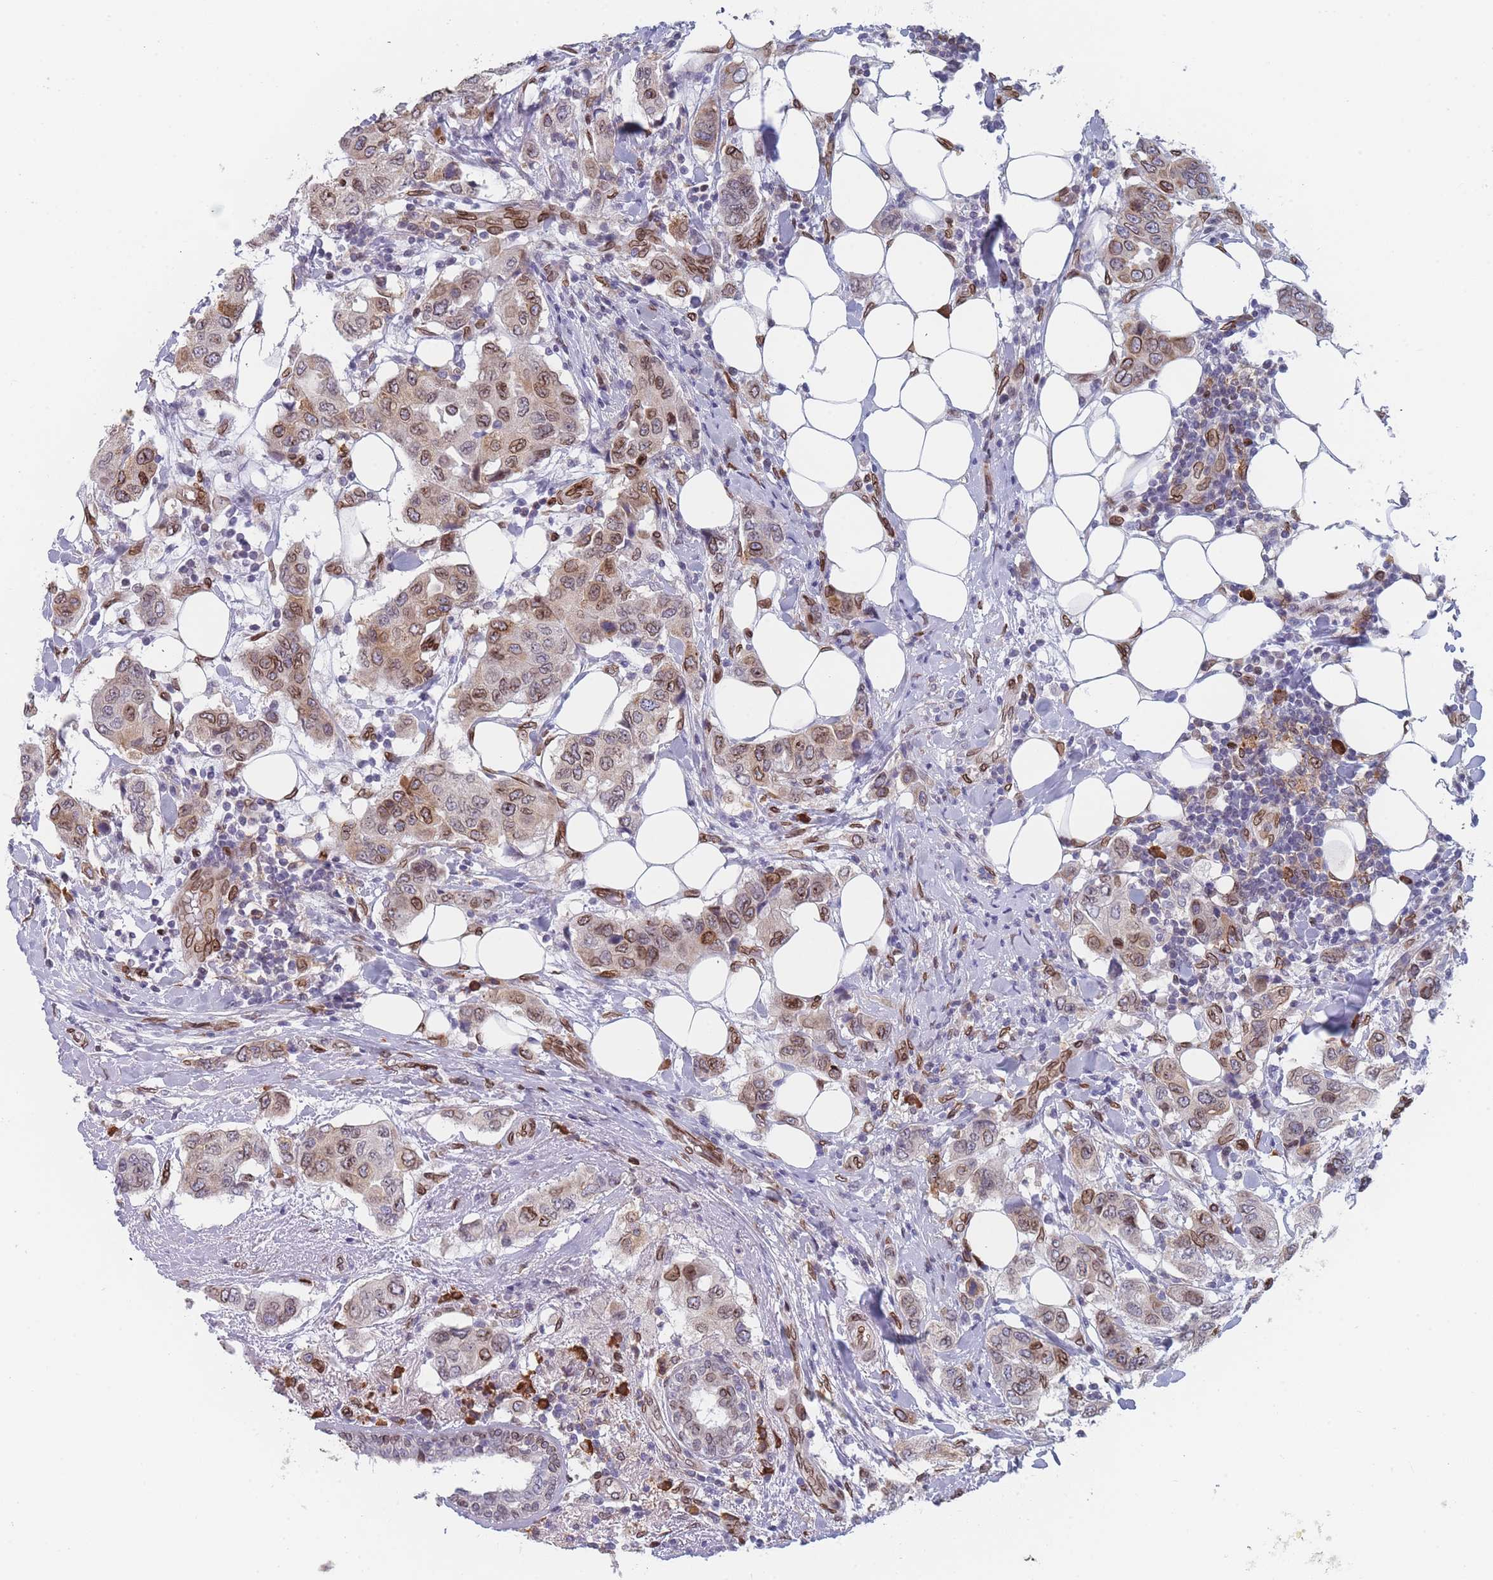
{"staining": {"intensity": "moderate", "quantity": ">75%", "location": "cytoplasmic/membranous,nuclear"}, "tissue": "breast cancer", "cell_type": "Tumor cells", "image_type": "cancer", "snomed": [{"axis": "morphology", "description": "Lobular carcinoma"}, {"axis": "topography", "description": "Breast"}], "caption": "Tumor cells display medium levels of moderate cytoplasmic/membranous and nuclear expression in about >75% of cells in breast lobular carcinoma.", "gene": "ZBTB1", "patient": {"sex": "female", "age": 51}}